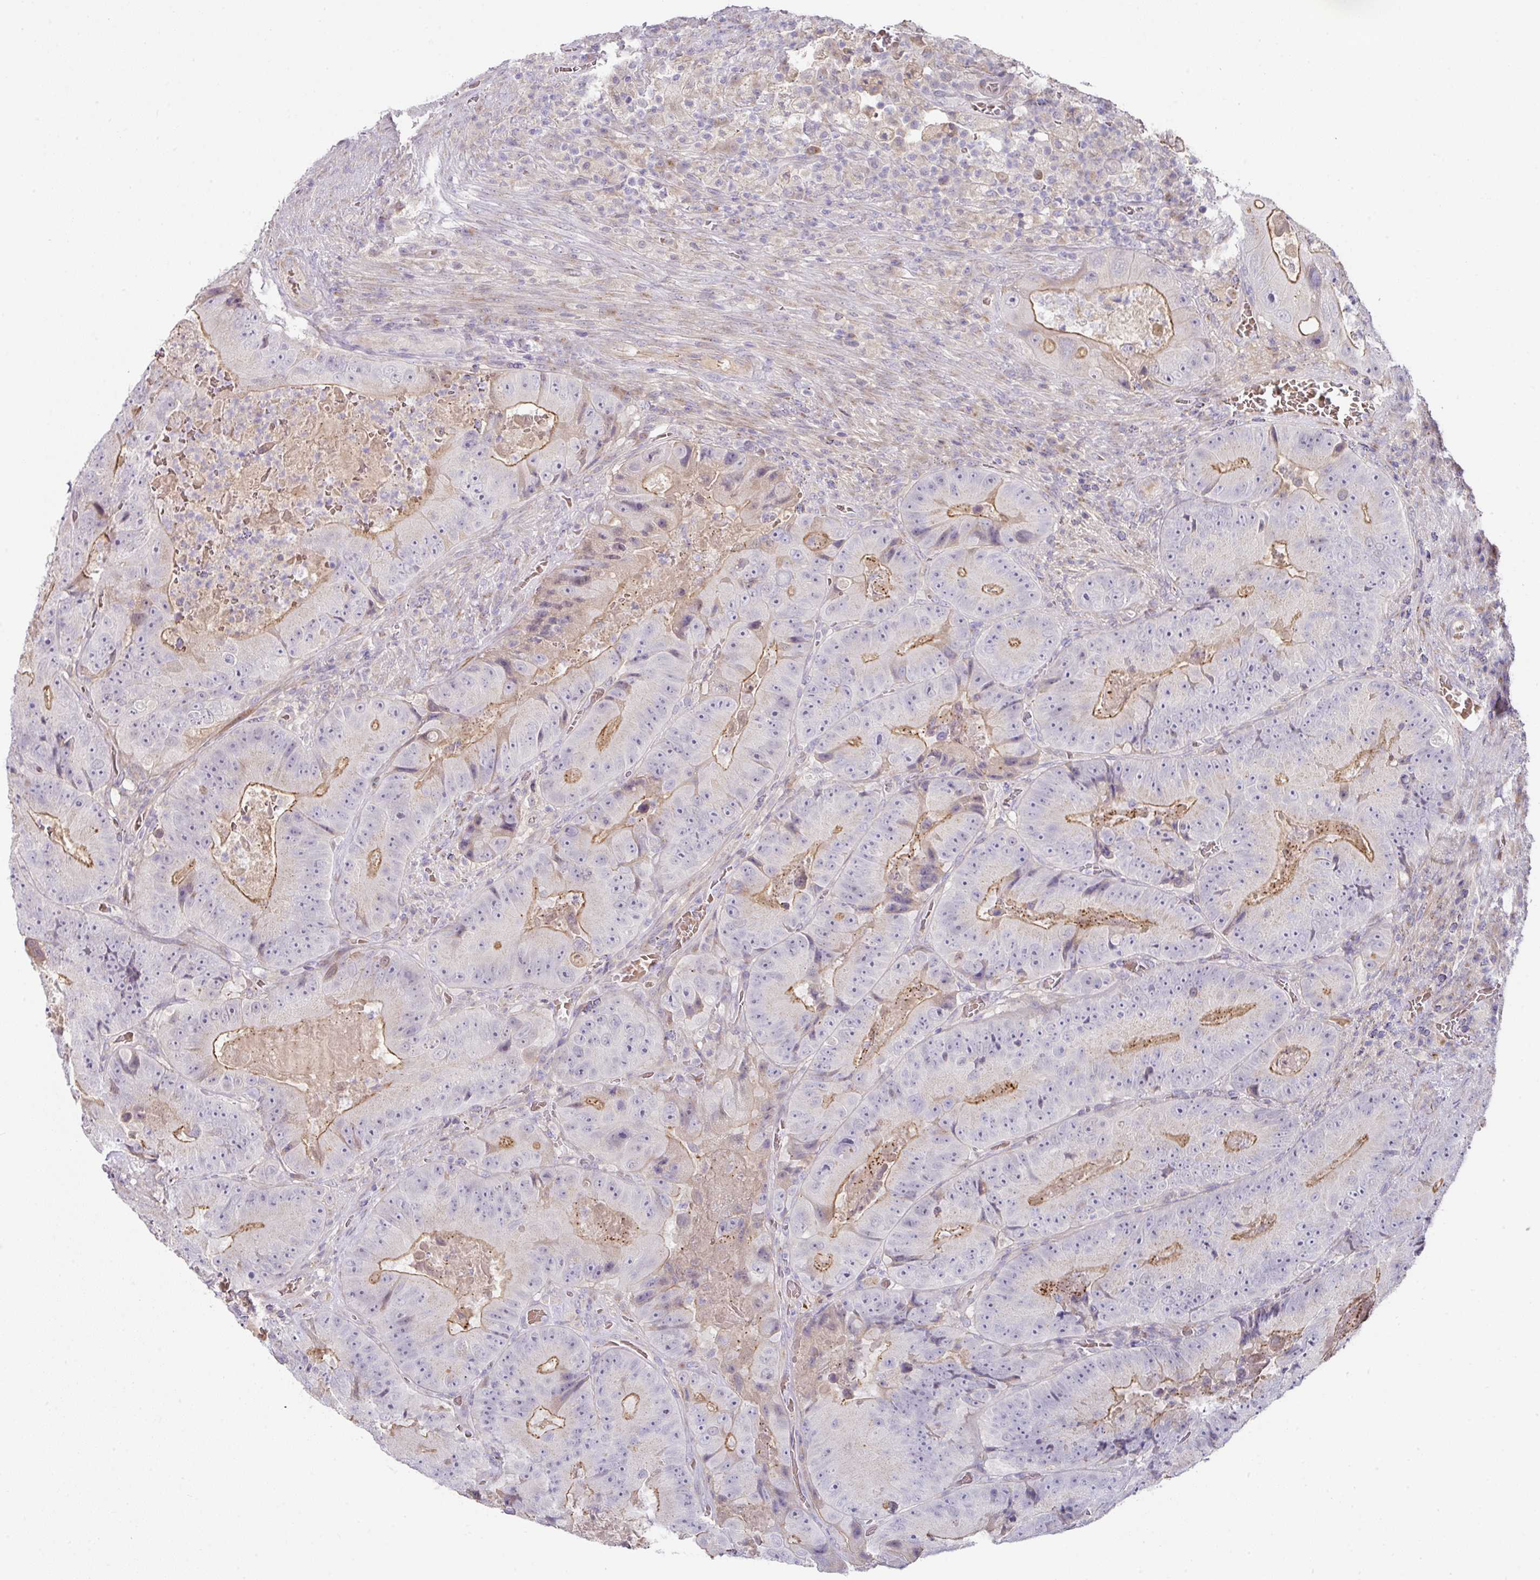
{"staining": {"intensity": "moderate", "quantity": "25%-75%", "location": "cytoplasmic/membranous"}, "tissue": "colorectal cancer", "cell_type": "Tumor cells", "image_type": "cancer", "snomed": [{"axis": "morphology", "description": "Adenocarcinoma, NOS"}, {"axis": "topography", "description": "Colon"}], "caption": "Colorectal adenocarcinoma stained with DAB IHC exhibits medium levels of moderate cytoplasmic/membranous staining in about 25%-75% of tumor cells.", "gene": "TARM1", "patient": {"sex": "female", "age": 86}}